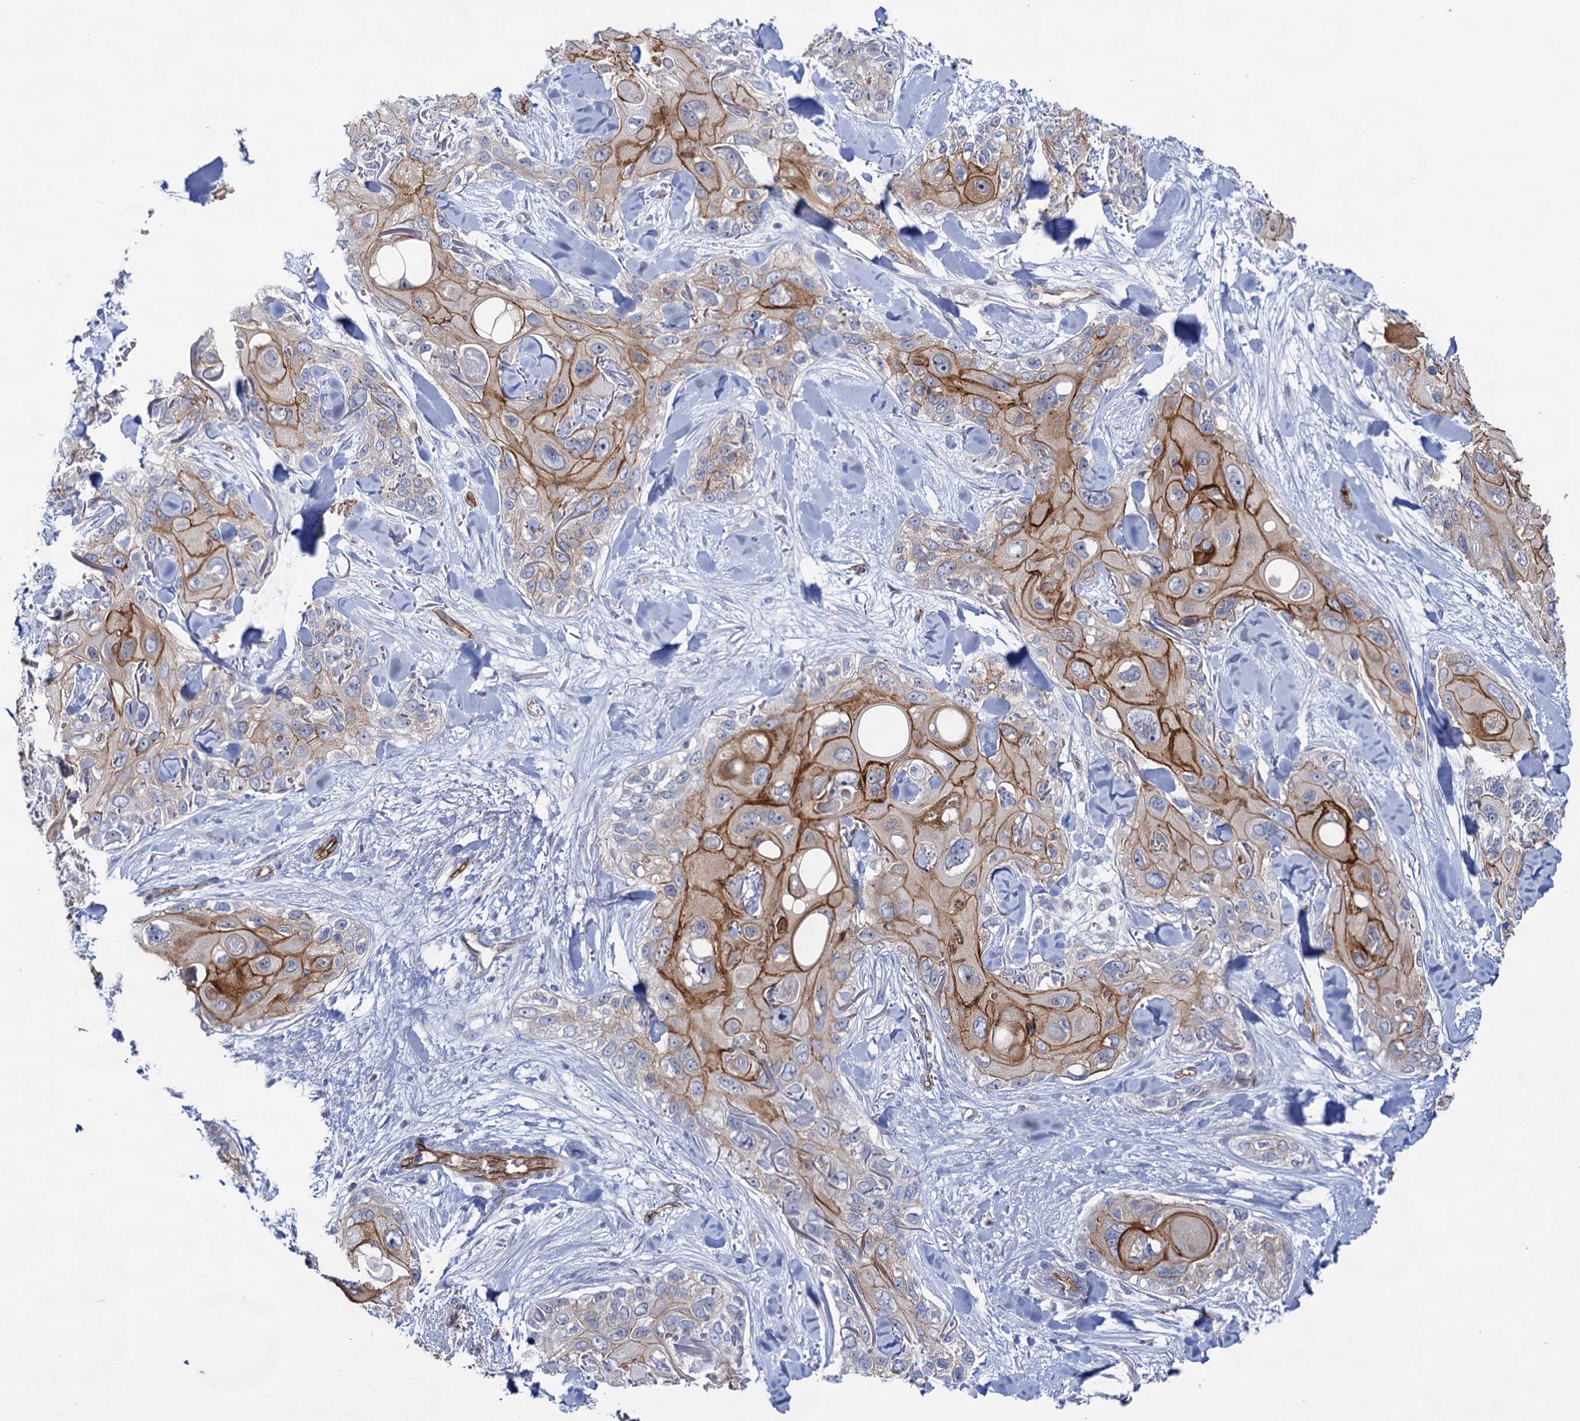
{"staining": {"intensity": "strong", "quantity": "25%-75%", "location": "cytoplasmic/membranous"}, "tissue": "skin cancer", "cell_type": "Tumor cells", "image_type": "cancer", "snomed": [{"axis": "morphology", "description": "Normal tissue, NOS"}, {"axis": "morphology", "description": "Squamous cell carcinoma, NOS"}, {"axis": "topography", "description": "Skin"}], "caption": "Tumor cells display strong cytoplasmic/membranous positivity in about 25%-75% of cells in skin squamous cell carcinoma.", "gene": "ABLIM1", "patient": {"sex": "male", "age": 72}}